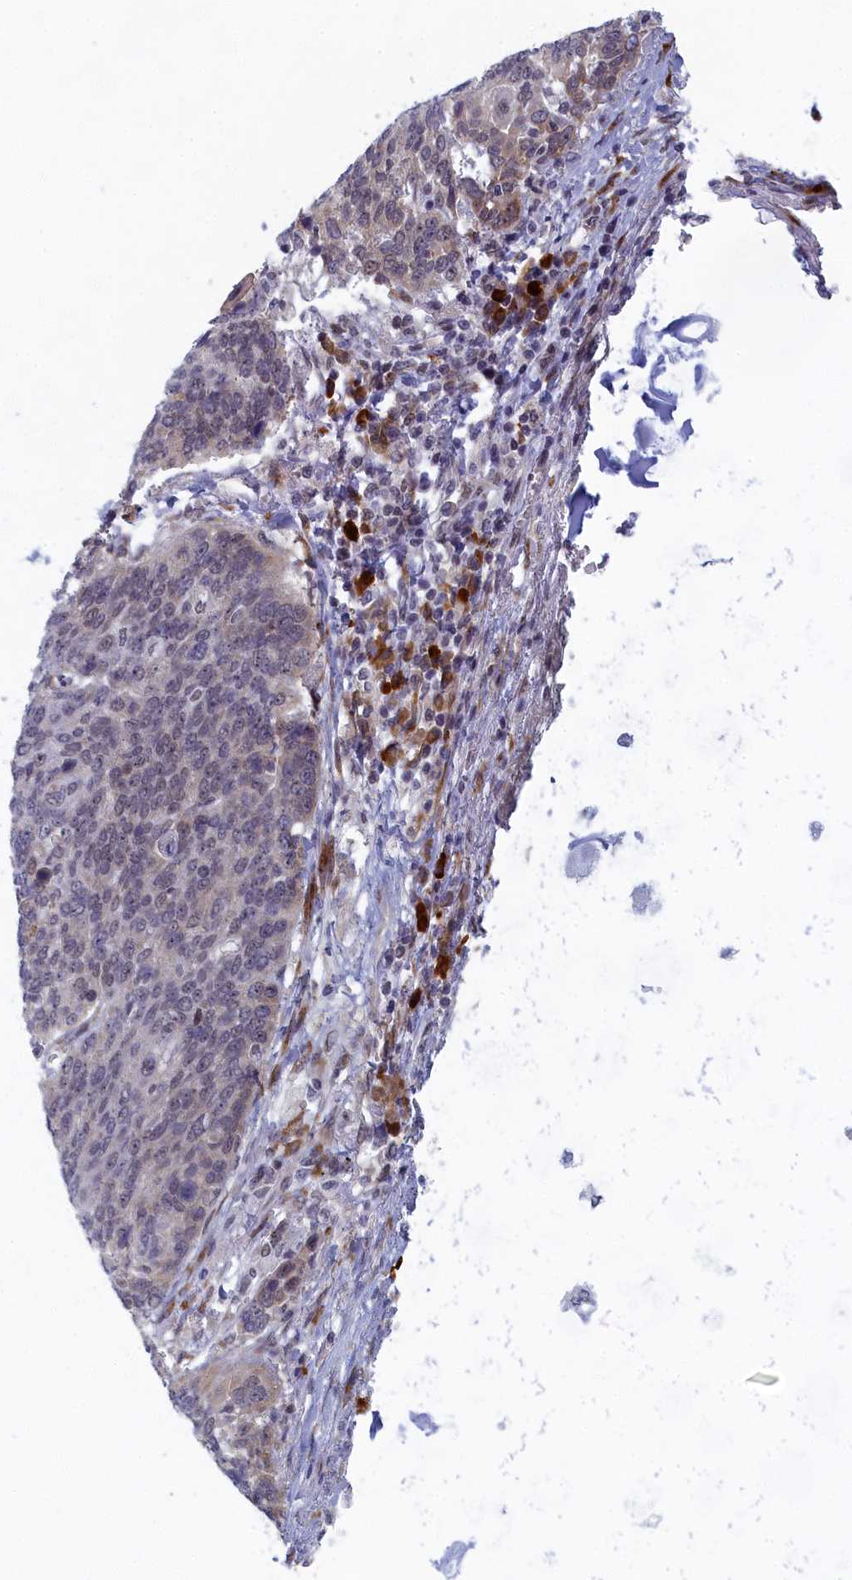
{"staining": {"intensity": "weak", "quantity": "<25%", "location": "cytoplasmic/membranous,nuclear"}, "tissue": "lung cancer", "cell_type": "Tumor cells", "image_type": "cancer", "snomed": [{"axis": "morphology", "description": "Squamous cell carcinoma, NOS"}, {"axis": "topography", "description": "Lung"}], "caption": "High power microscopy histopathology image of an immunohistochemistry photomicrograph of lung cancer, revealing no significant staining in tumor cells. (Brightfield microscopy of DAB immunohistochemistry at high magnification).", "gene": "DNAJC17", "patient": {"sex": "male", "age": 66}}